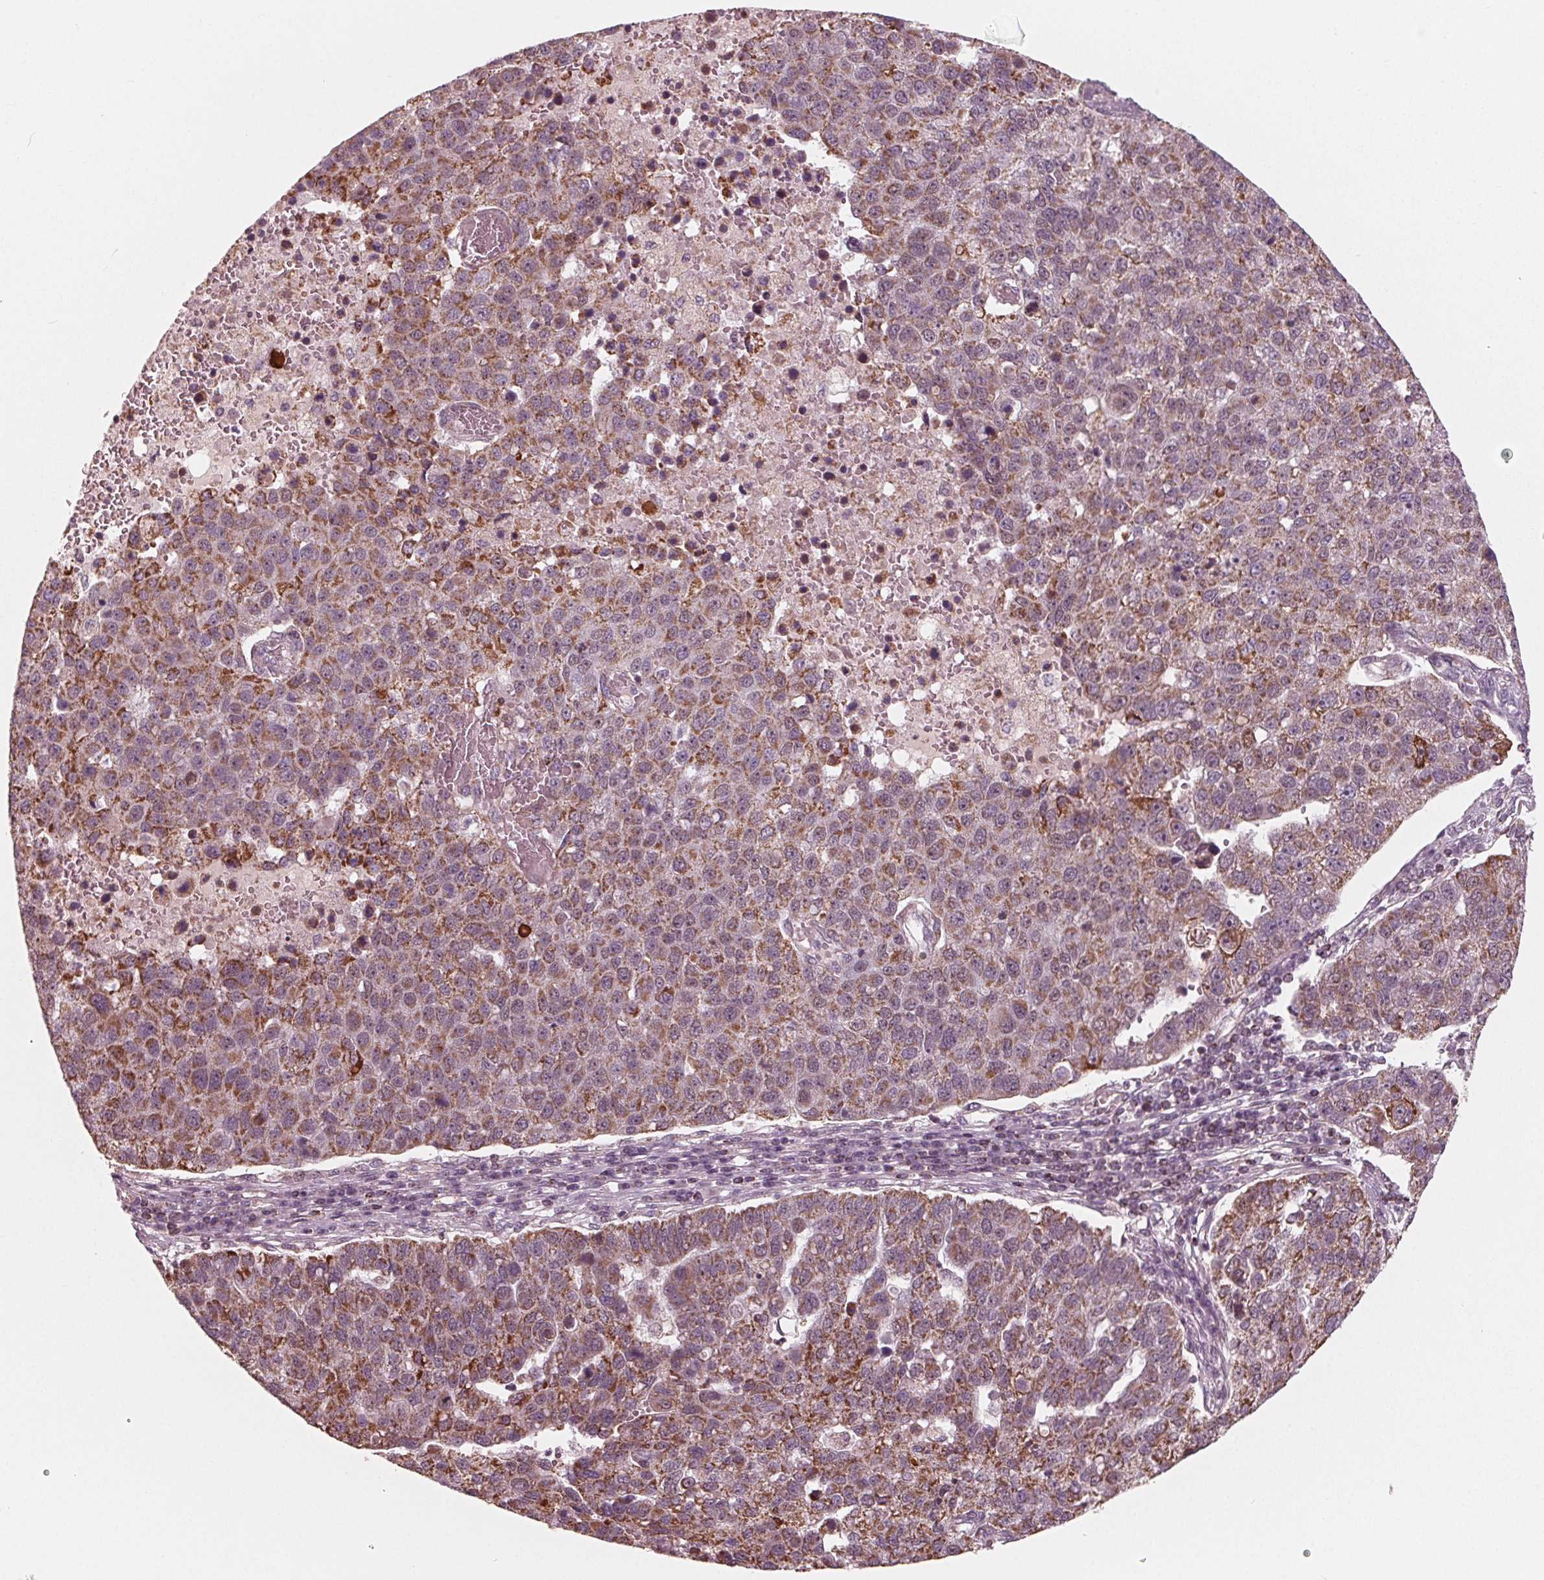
{"staining": {"intensity": "moderate", "quantity": ">75%", "location": "cytoplasmic/membranous"}, "tissue": "pancreatic cancer", "cell_type": "Tumor cells", "image_type": "cancer", "snomed": [{"axis": "morphology", "description": "Adenocarcinoma, NOS"}, {"axis": "topography", "description": "Pancreas"}], "caption": "Human pancreatic adenocarcinoma stained with a brown dye demonstrates moderate cytoplasmic/membranous positive expression in about >75% of tumor cells.", "gene": "DCAF4L2", "patient": {"sex": "female", "age": 61}}